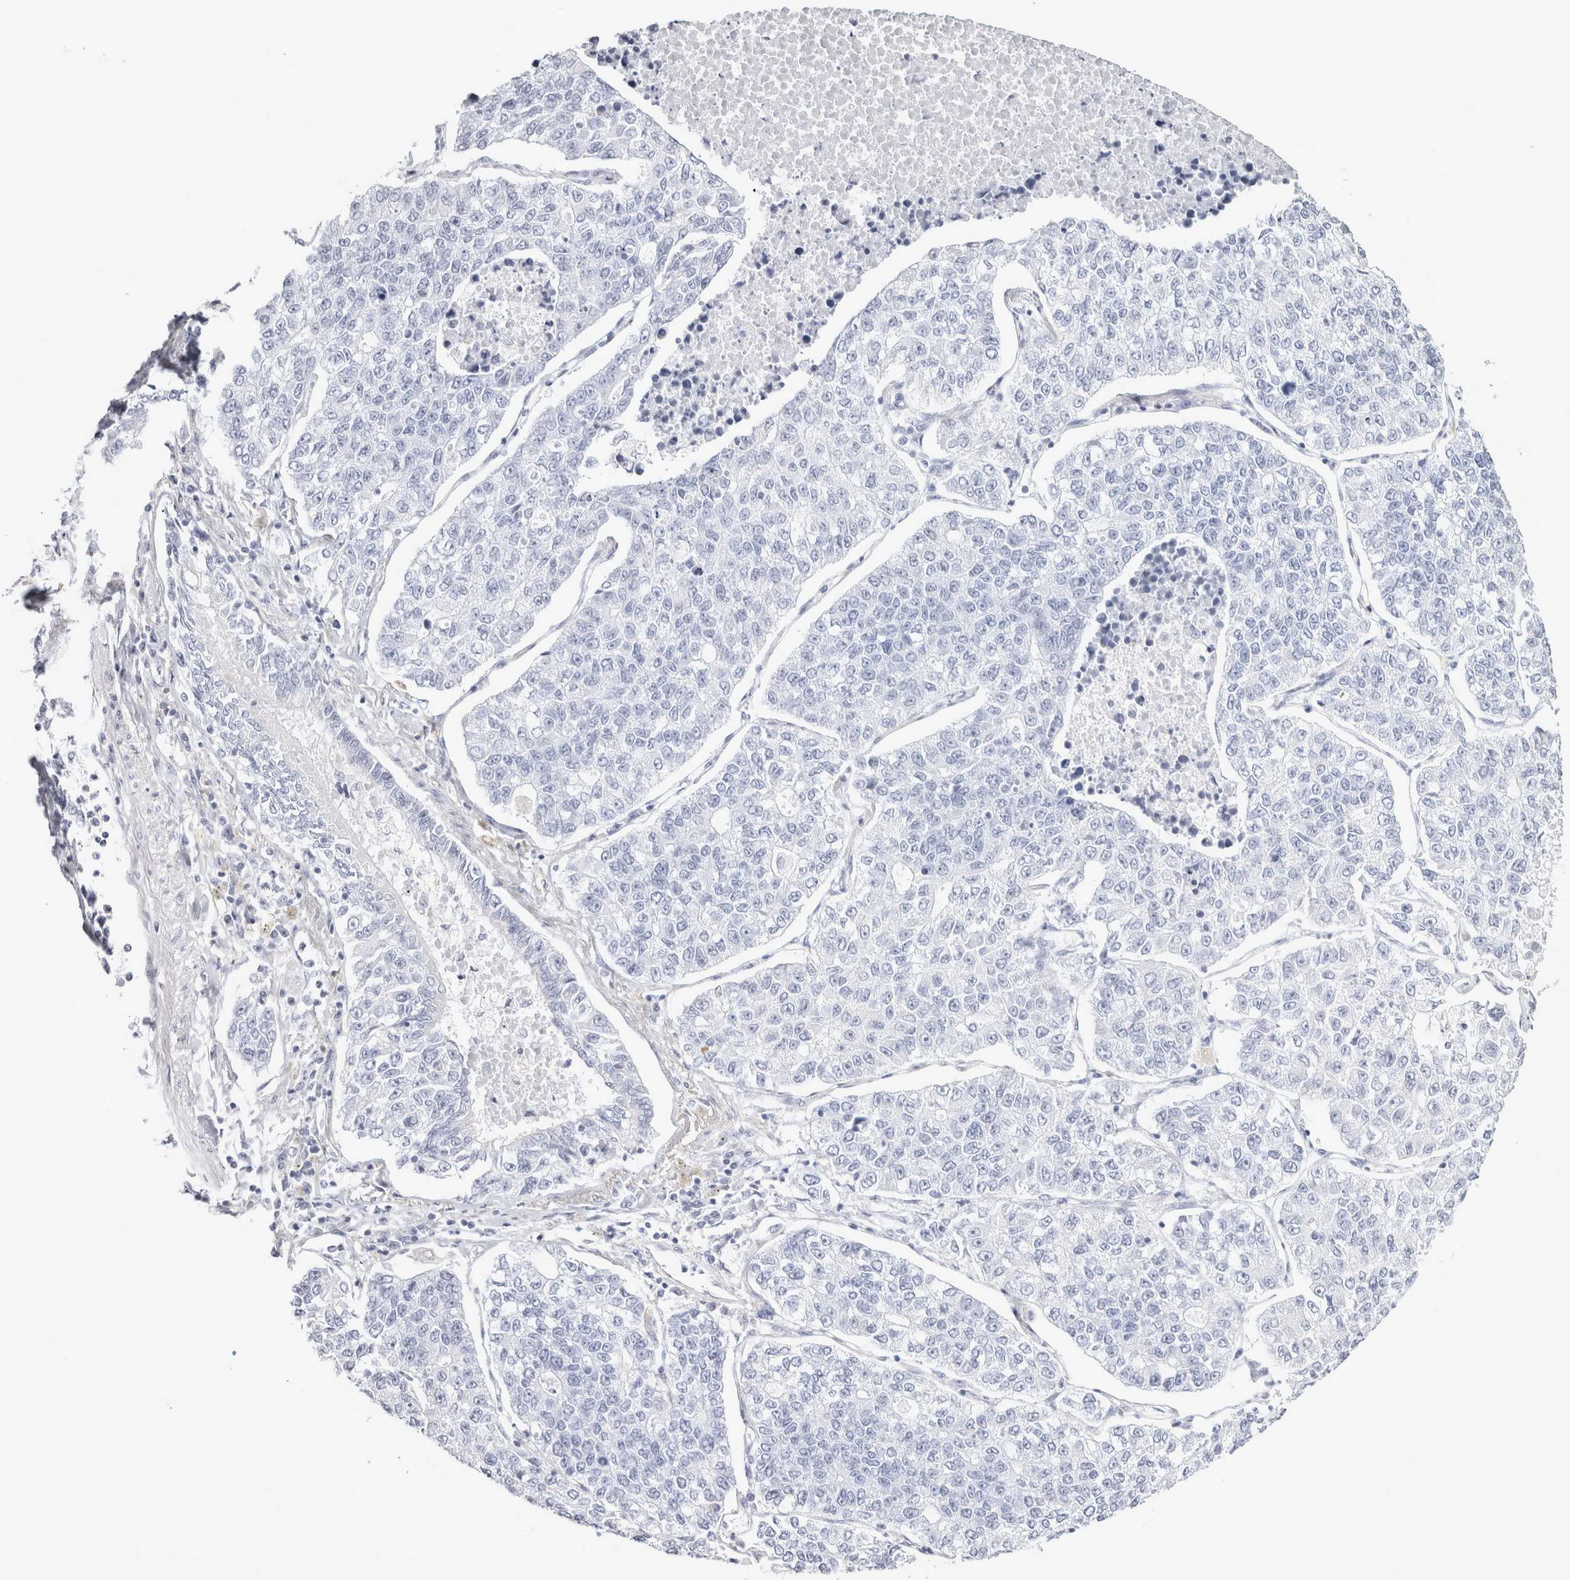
{"staining": {"intensity": "negative", "quantity": "none", "location": "none"}, "tissue": "lung cancer", "cell_type": "Tumor cells", "image_type": "cancer", "snomed": [{"axis": "morphology", "description": "Adenocarcinoma, NOS"}, {"axis": "topography", "description": "Lung"}], "caption": "Immunohistochemistry of human lung cancer (adenocarcinoma) reveals no expression in tumor cells.", "gene": "GARIN1A", "patient": {"sex": "male", "age": 49}}